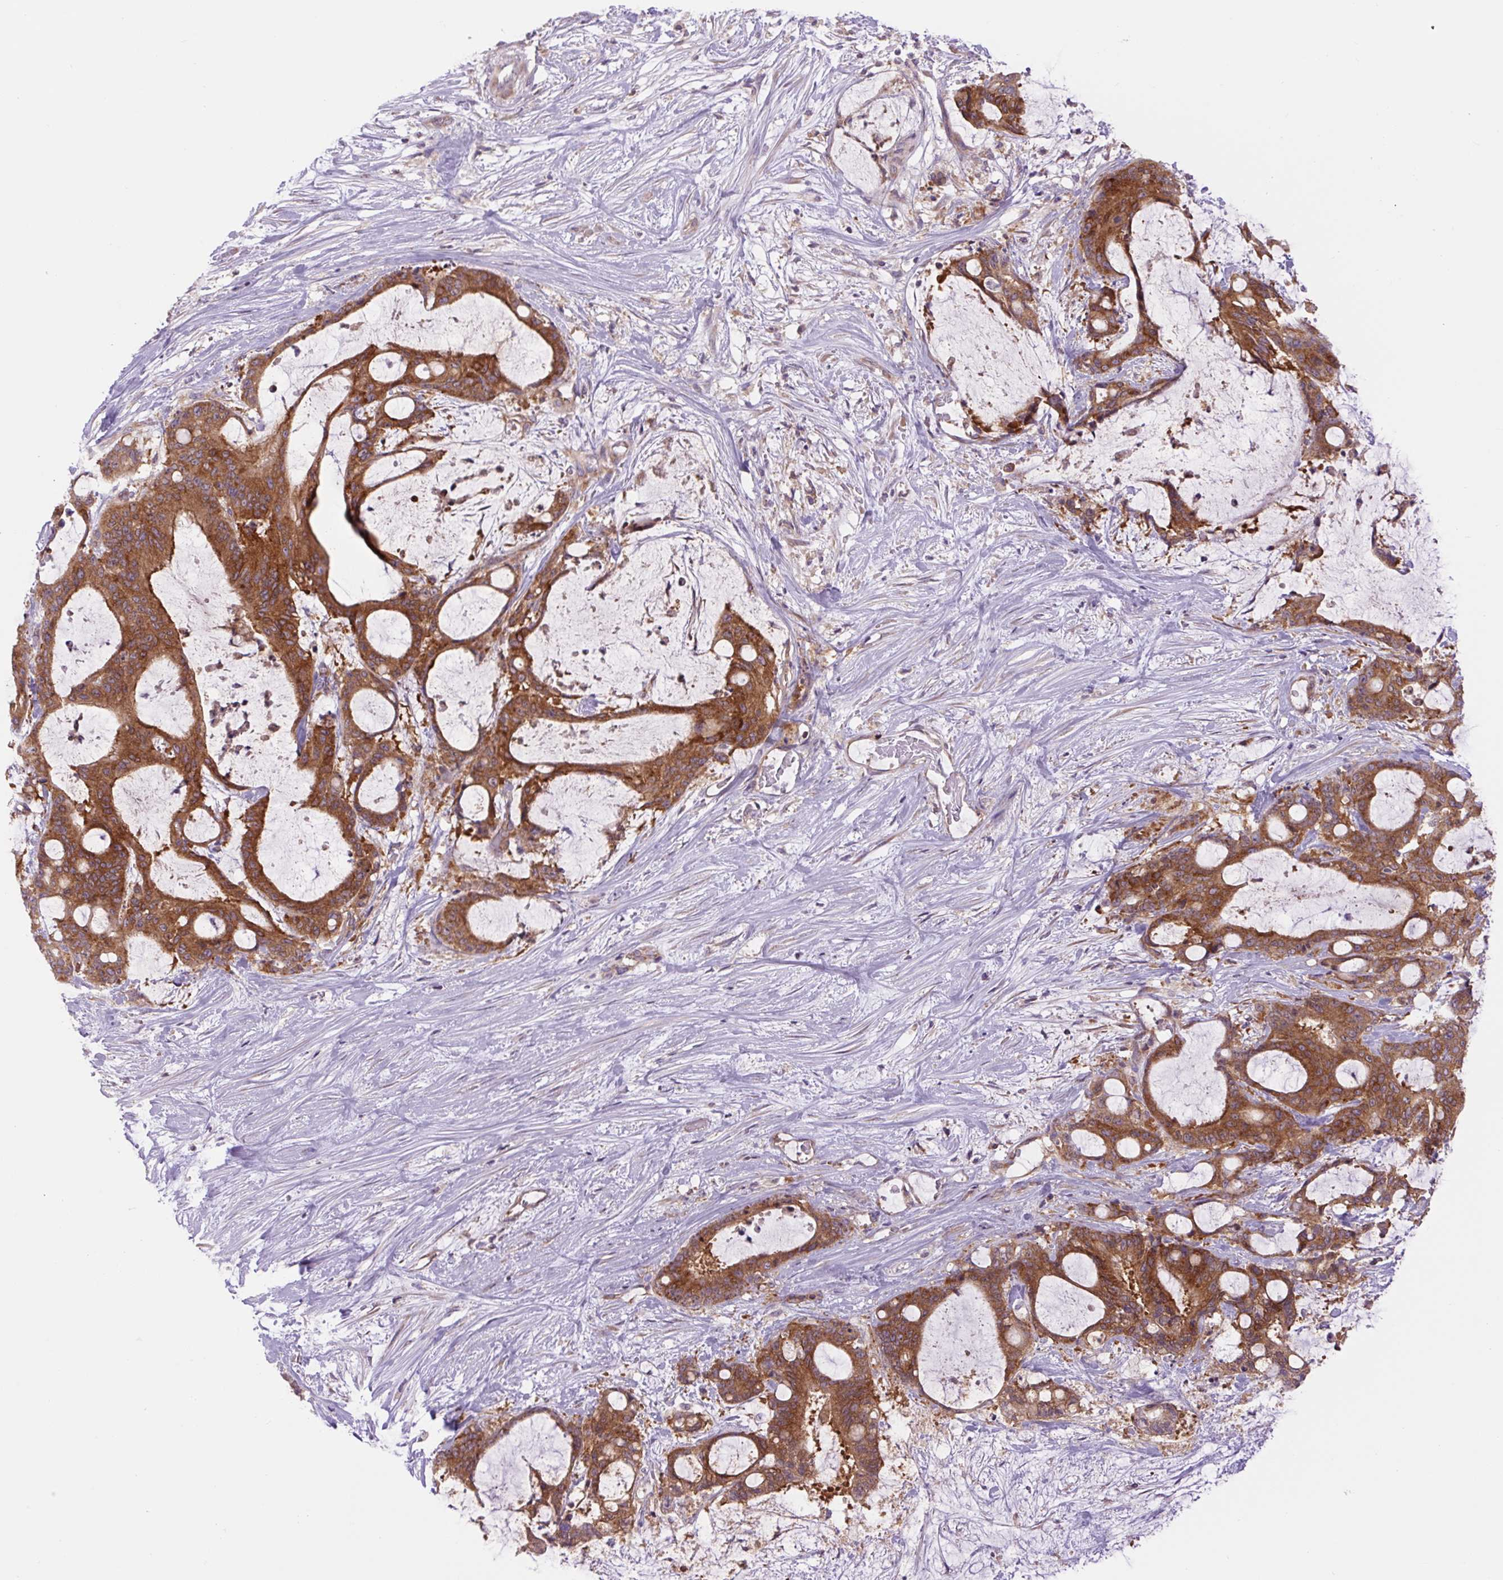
{"staining": {"intensity": "moderate", "quantity": ">75%", "location": "cytoplasmic/membranous"}, "tissue": "liver cancer", "cell_type": "Tumor cells", "image_type": "cancer", "snomed": [{"axis": "morphology", "description": "Normal tissue, NOS"}, {"axis": "morphology", "description": "Cholangiocarcinoma"}, {"axis": "topography", "description": "Liver"}, {"axis": "topography", "description": "Peripheral nerve tissue"}], "caption": "The image exhibits immunohistochemical staining of liver cholangiocarcinoma. There is moderate cytoplasmic/membranous staining is present in approximately >75% of tumor cells.", "gene": "MINK1", "patient": {"sex": "female", "age": 73}}